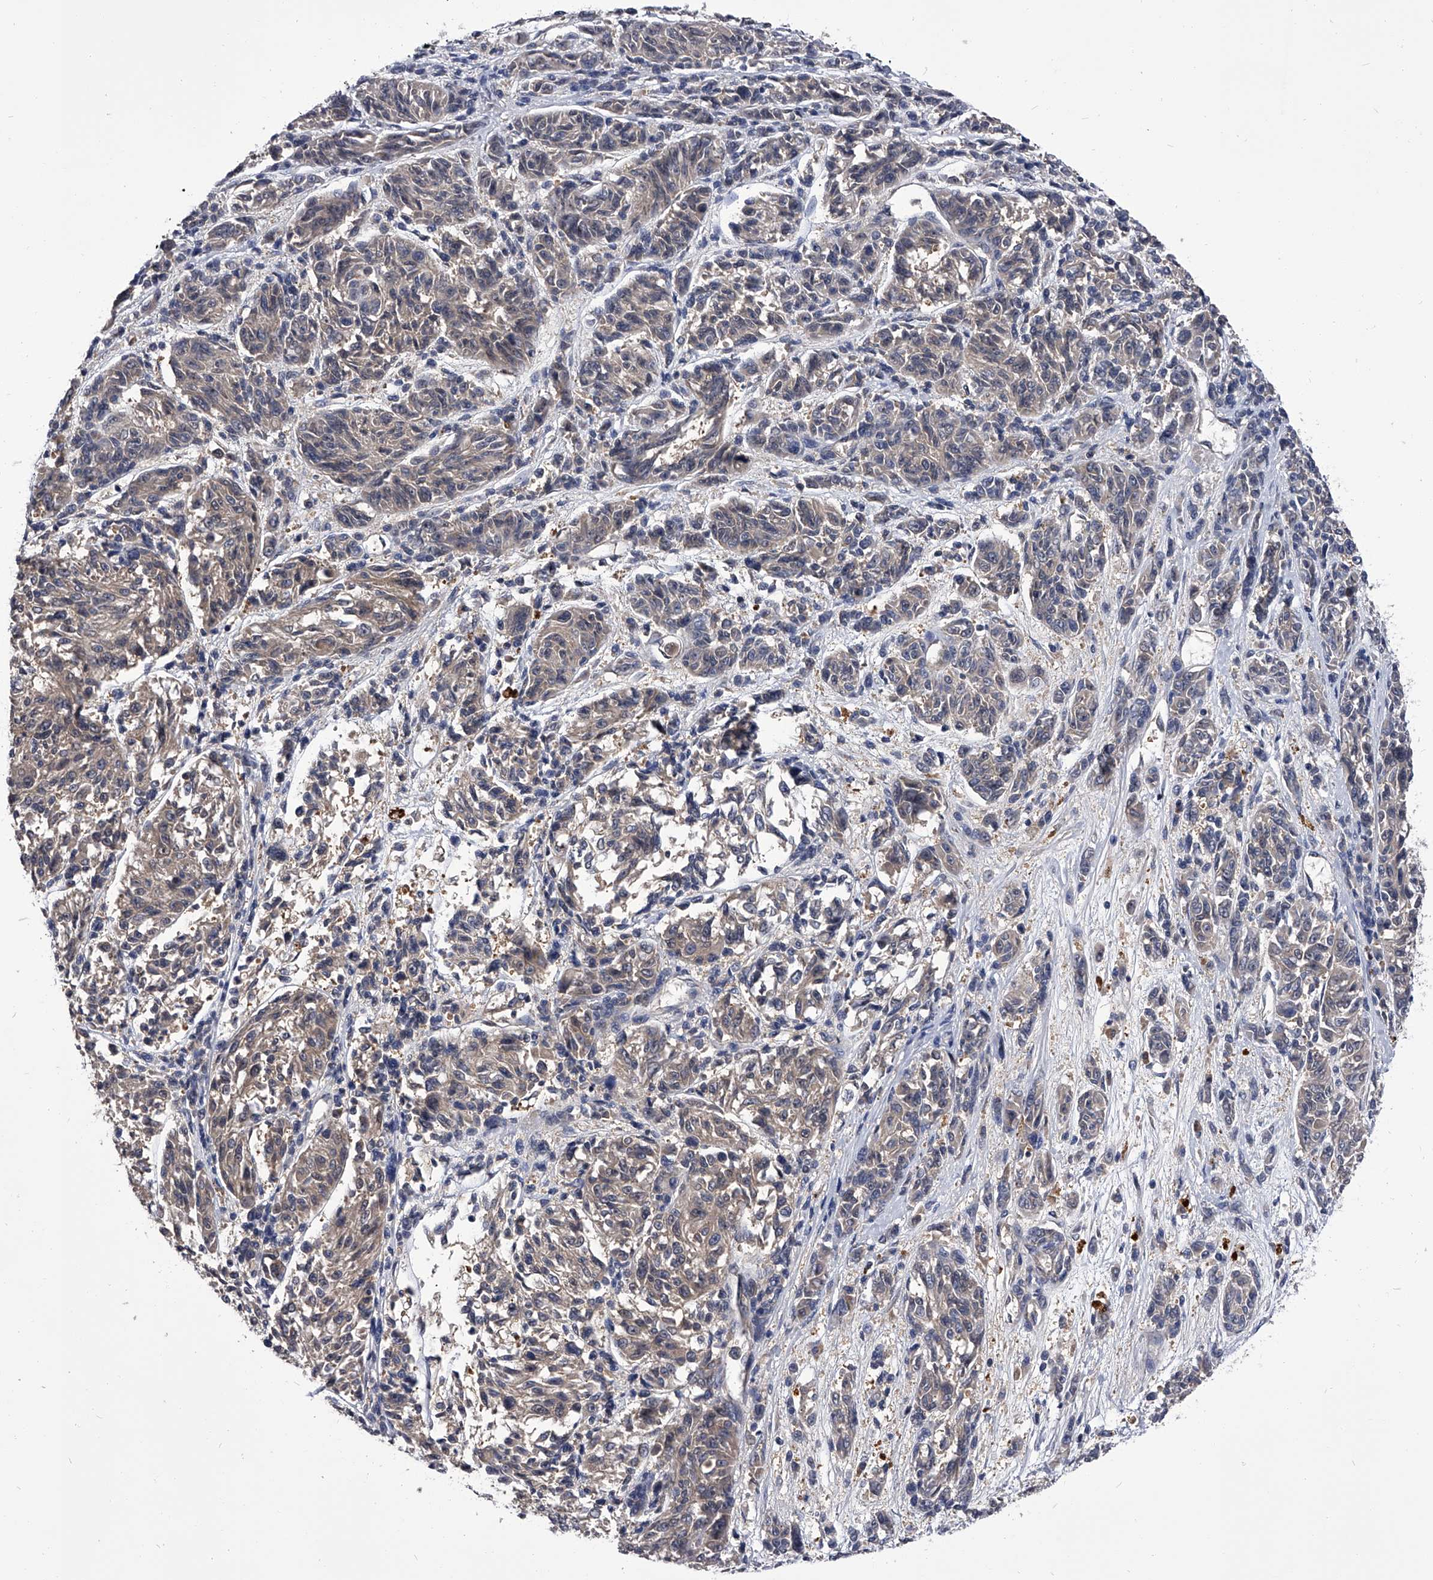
{"staining": {"intensity": "negative", "quantity": "none", "location": "none"}, "tissue": "melanoma", "cell_type": "Tumor cells", "image_type": "cancer", "snomed": [{"axis": "morphology", "description": "Malignant melanoma, NOS"}, {"axis": "topography", "description": "Skin"}], "caption": "Micrograph shows no significant protein positivity in tumor cells of malignant melanoma.", "gene": "SLC18B1", "patient": {"sex": "male", "age": 53}}